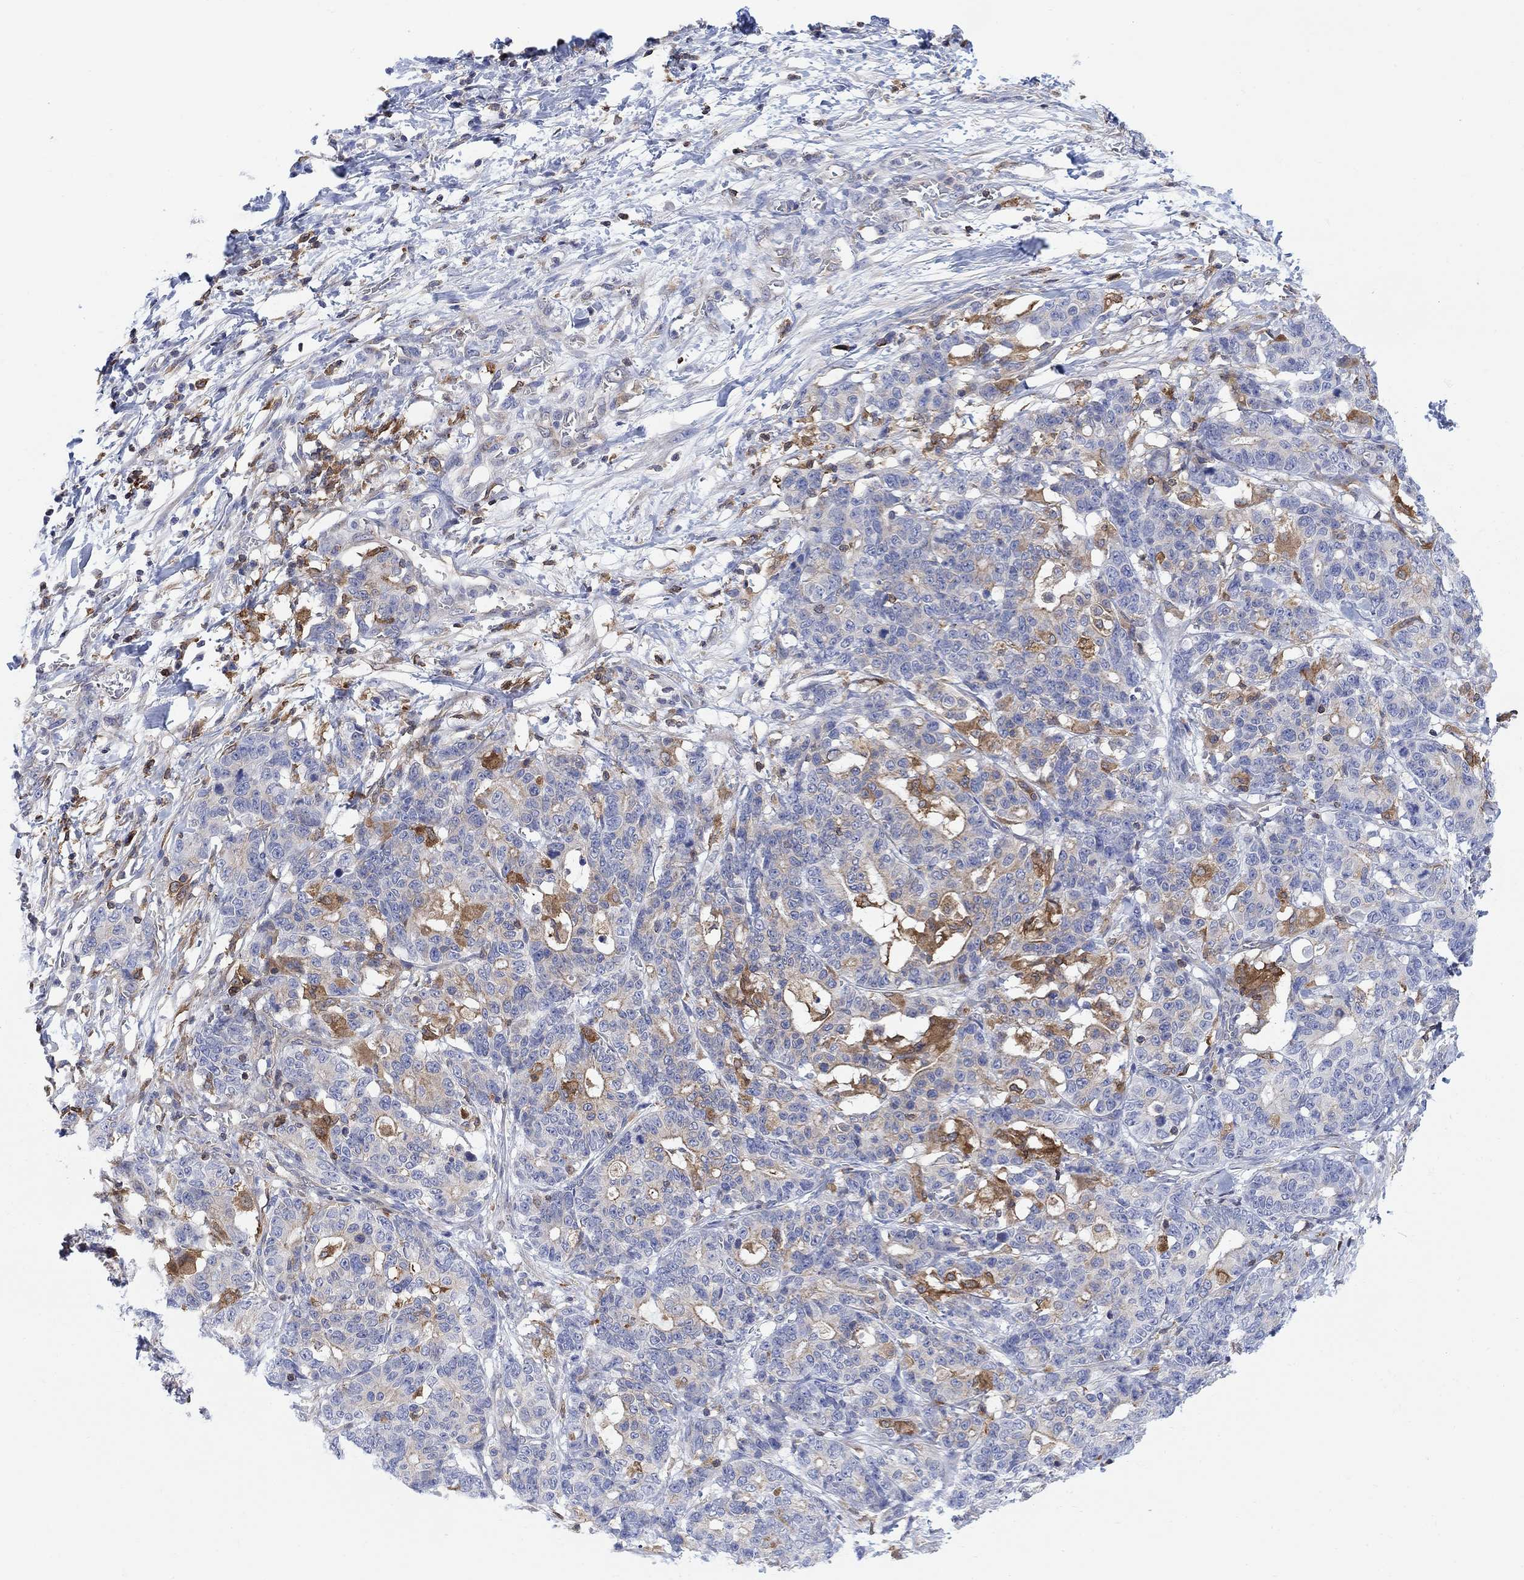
{"staining": {"intensity": "moderate", "quantity": "<25%", "location": "cytoplasmic/membranous"}, "tissue": "stomach cancer", "cell_type": "Tumor cells", "image_type": "cancer", "snomed": [{"axis": "morphology", "description": "Normal tissue, NOS"}, {"axis": "morphology", "description": "Adenocarcinoma, NOS"}, {"axis": "topography", "description": "Stomach"}], "caption": "DAB (3,3'-diaminobenzidine) immunohistochemical staining of stomach cancer (adenocarcinoma) displays moderate cytoplasmic/membranous protein positivity in about <25% of tumor cells.", "gene": "GBP5", "patient": {"sex": "female", "age": 64}}